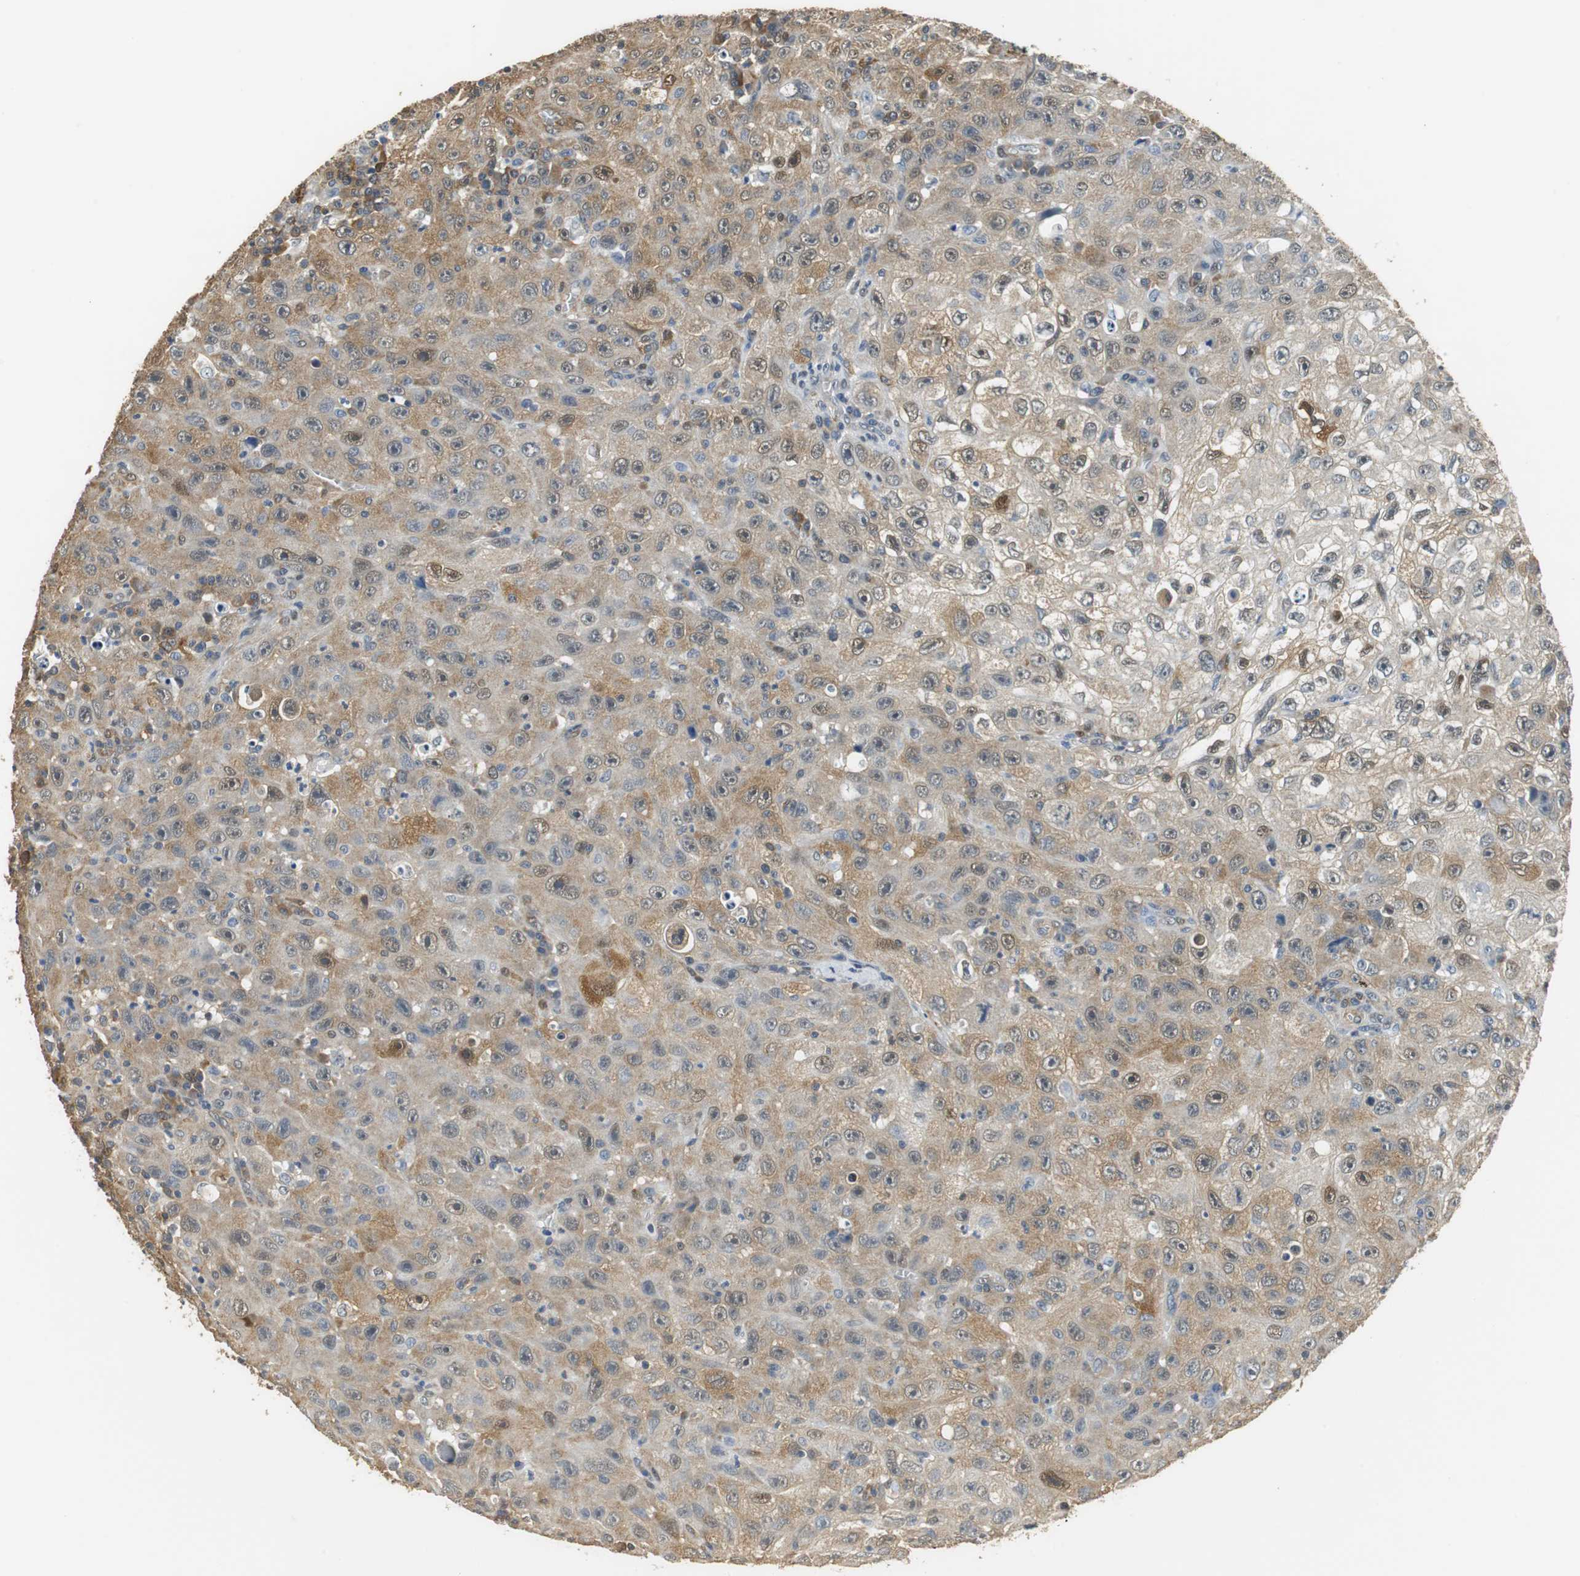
{"staining": {"intensity": "moderate", "quantity": ">75%", "location": "cytoplasmic/membranous,nuclear"}, "tissue": "skin cancer", "cell_type": "Tumor cells", "image_type": "cancer", "snomed": [{"axis": "morphology", "description": "Squamous cell carcinoma, NOS"}, {"axis": "topography", "description": "Skin"}], "caption": "An IHC micrograph of tumor tissue is shown. Protein staining in brown highlights moderate cytoplasmic/membranous and nuclear positivity in skin squamous cell carcinoma within tumor cells.", "gene": "UBQLN2", "patient": {"sex": "male", "age": 75}}